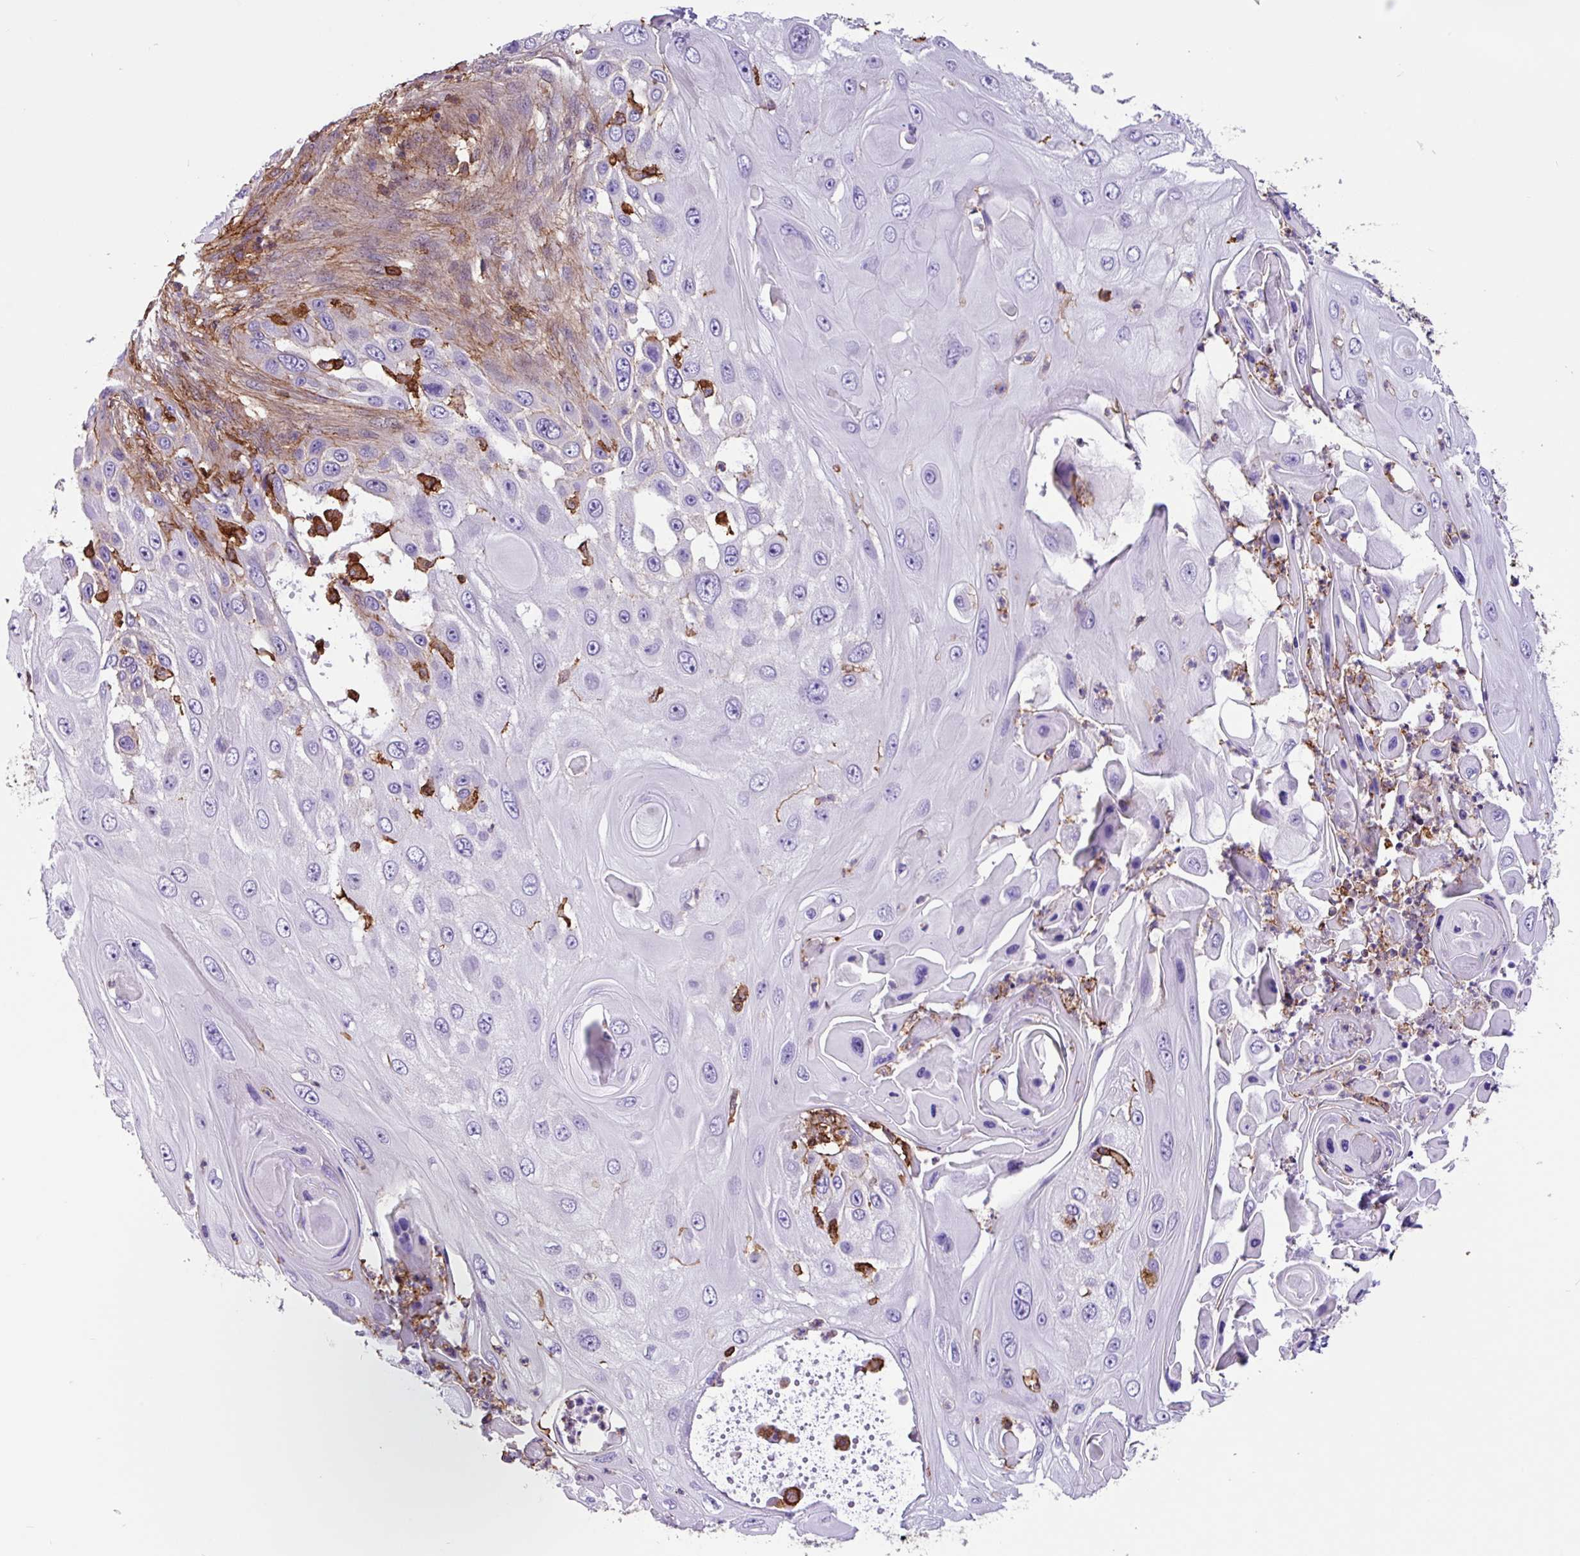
{"staining": {"intensity": "negative", "quantity": "none", "location": "none"}, "tissue": "skin cancer", "cell_type": "Tumor cells", "image_type": "cancer", "snomed": [{"axis": "morphology", "description": "Squamous cell carcinoma, NOS"}, {"axis": "topography", "description": "Skin"}], "caption": "The micrograph demonstrates no significant staining in tumor cells of skin squamous cell carcinoma. The staining is performed using DAB brown chromogen with nuclei counter-stained in using hematoxylin.", "gene": "PPP1R18", "patient": {"sex": "female", "age": 44}}